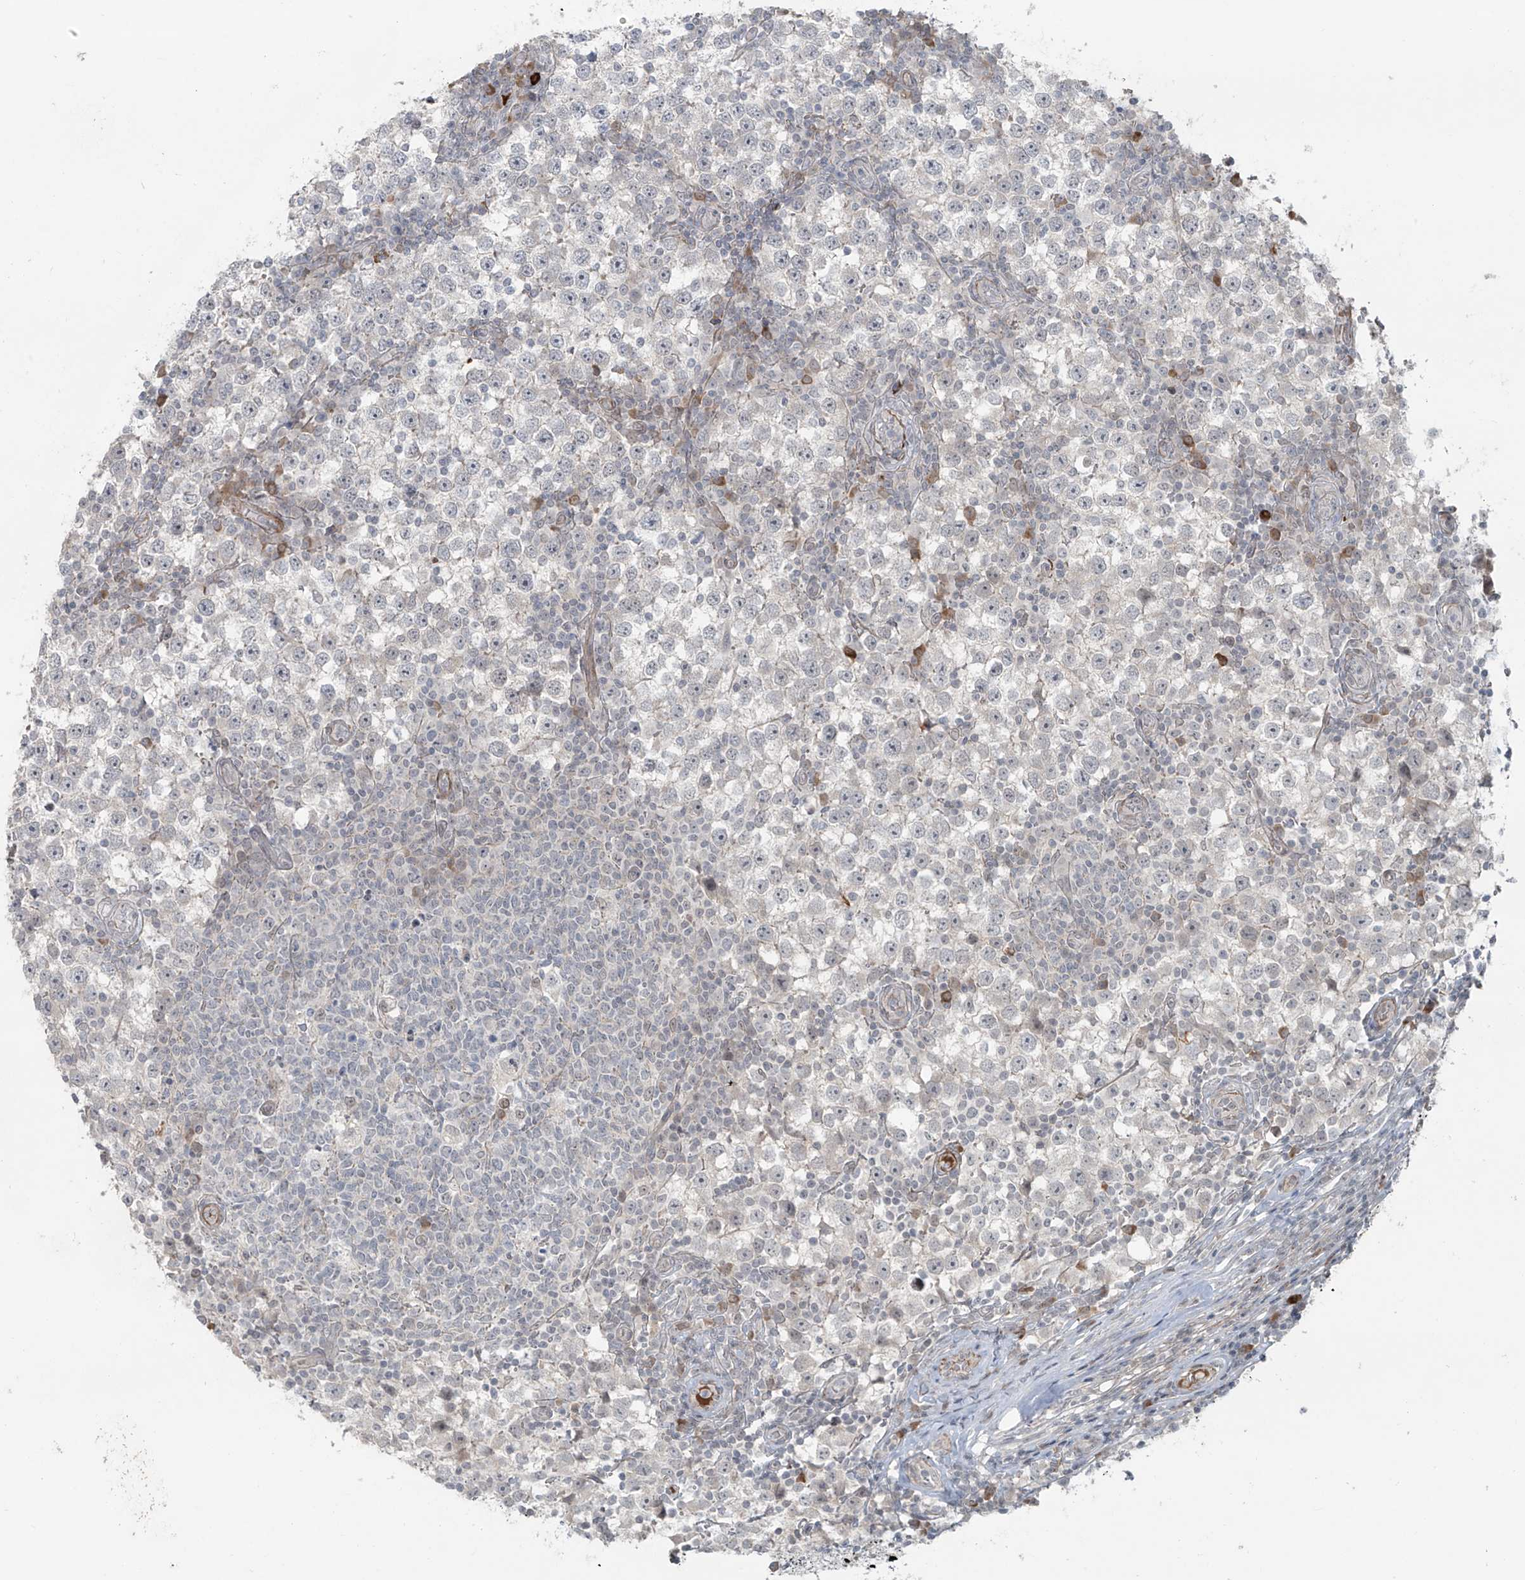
{"staining": {"intensity": "negative", "quantity": "none", "location": "none"}, "tissue": "testis cancer", "cell_type": "Tumor cells", "image_type": "cancer", "snomed": [{"axis": "morphology", "description": "Seminoma, NOS"}, {"axis": "topography", "description": "Testis"}], "caption": "Immunohistochemistry of seminoma (testis) demonstrates no positivity in tumor cells. The staining was performed using DAB to visualize the protein expression in brown, while the nuclei were stained in blue with hematoxylin (Magnification: 20x).", "gene": "RASGEF1A", "patient": {"sex": "male", "age": 65}}